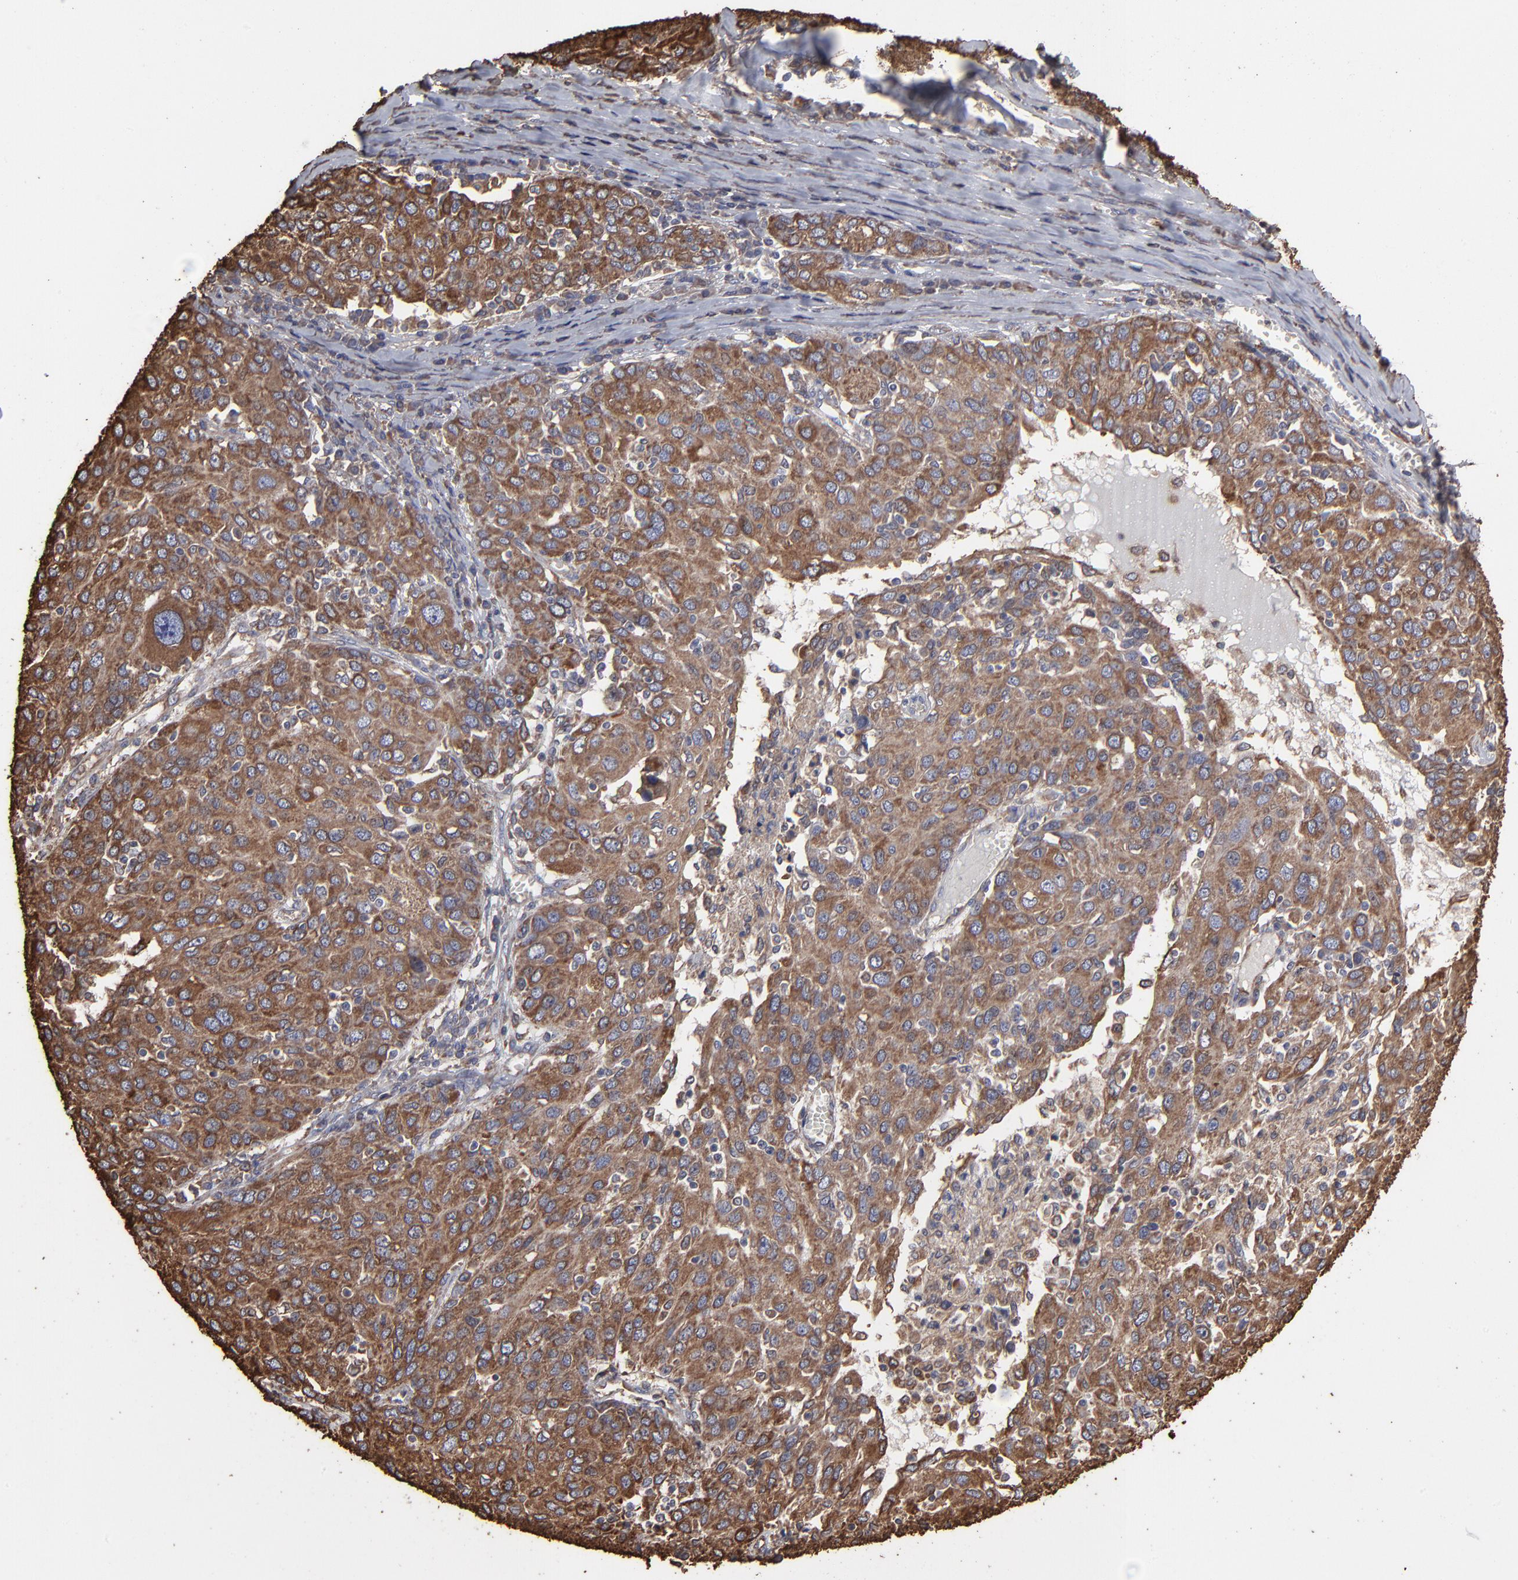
{"staining": {"intensity": "moderate", "quantity": ">75%", "location": "cytoplasmic/membranous"}, "tissue": "ovarian cancer", "cell_type": "Tumor cells", "image_type": "cancer", "snomed": [{"axis": "morphology", "description": "Carcinoma, endometroid"}, {"axis": "topography", "description": "Ovary"}], "caption": "An image of endometroid carcinoma (ovarian) stained for a protein reveals moderate cytoplasmic/membranous brown staining in tumor cells. (IHC, brightfield microscopy, high magnification).", "gene": "PDIA3", "patient": {"sex": "female", "age": 50}}